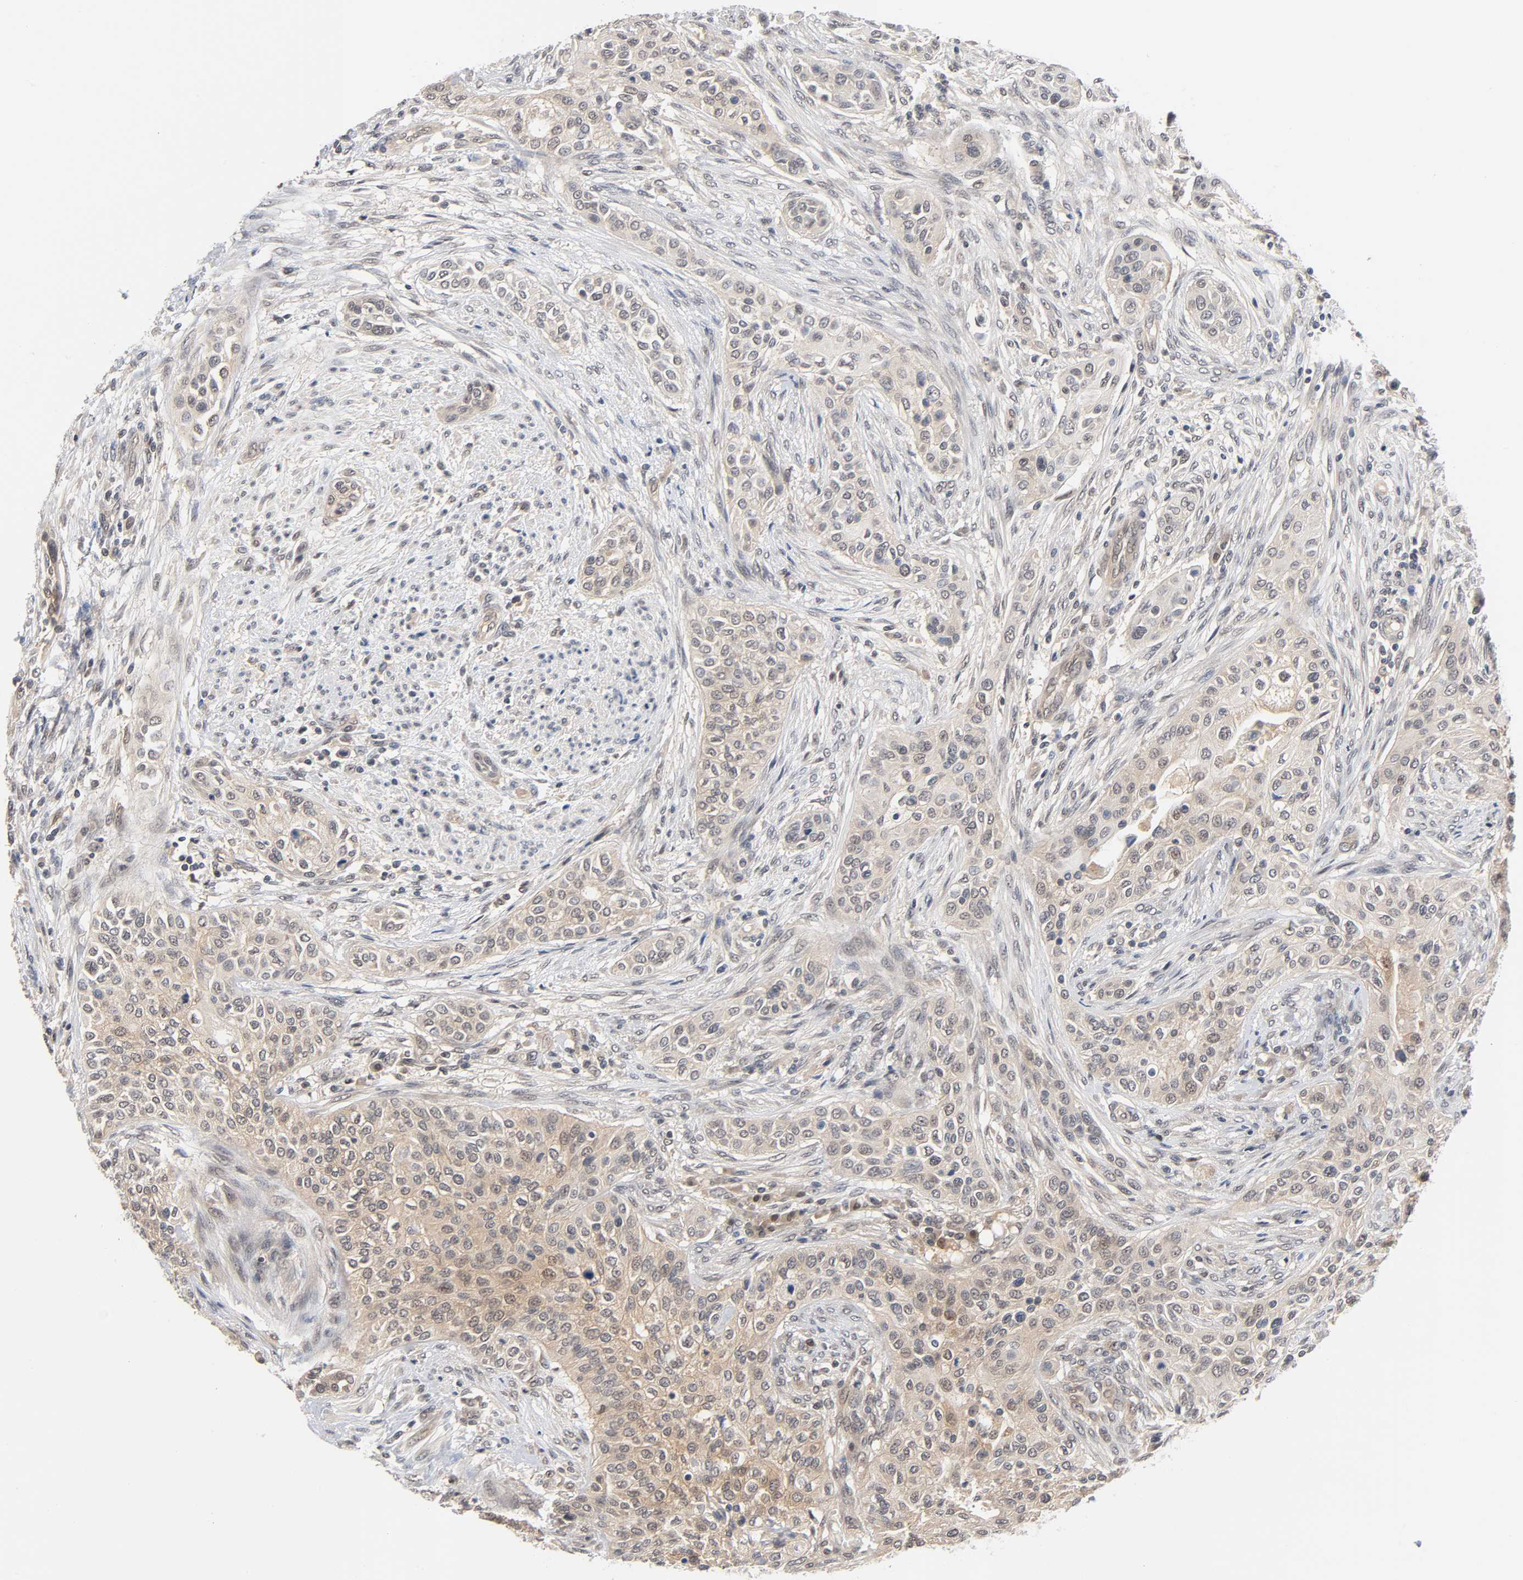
{"staining": {"intensity": "weak", "quantity": ">75%", "location": "cytoplasmic/membranous"}, "tissue": "urothelial cancer", "cell_type": "Tumor cells", "image_type": "cancer", "snomed": [{"axis": "morphology", "description": "Urothelial carcinoma, High grade"}, {"axis": "topography", "description": "Urinary bladder"}], "caption": "Human urothelial cancer stained for a protein (brown) displays weak cytoplasmic/membranous positive positivity in about >75% of tumor cells.", "gene": "PRKAB1", "patient": {"sex": "male", "age": 74}}